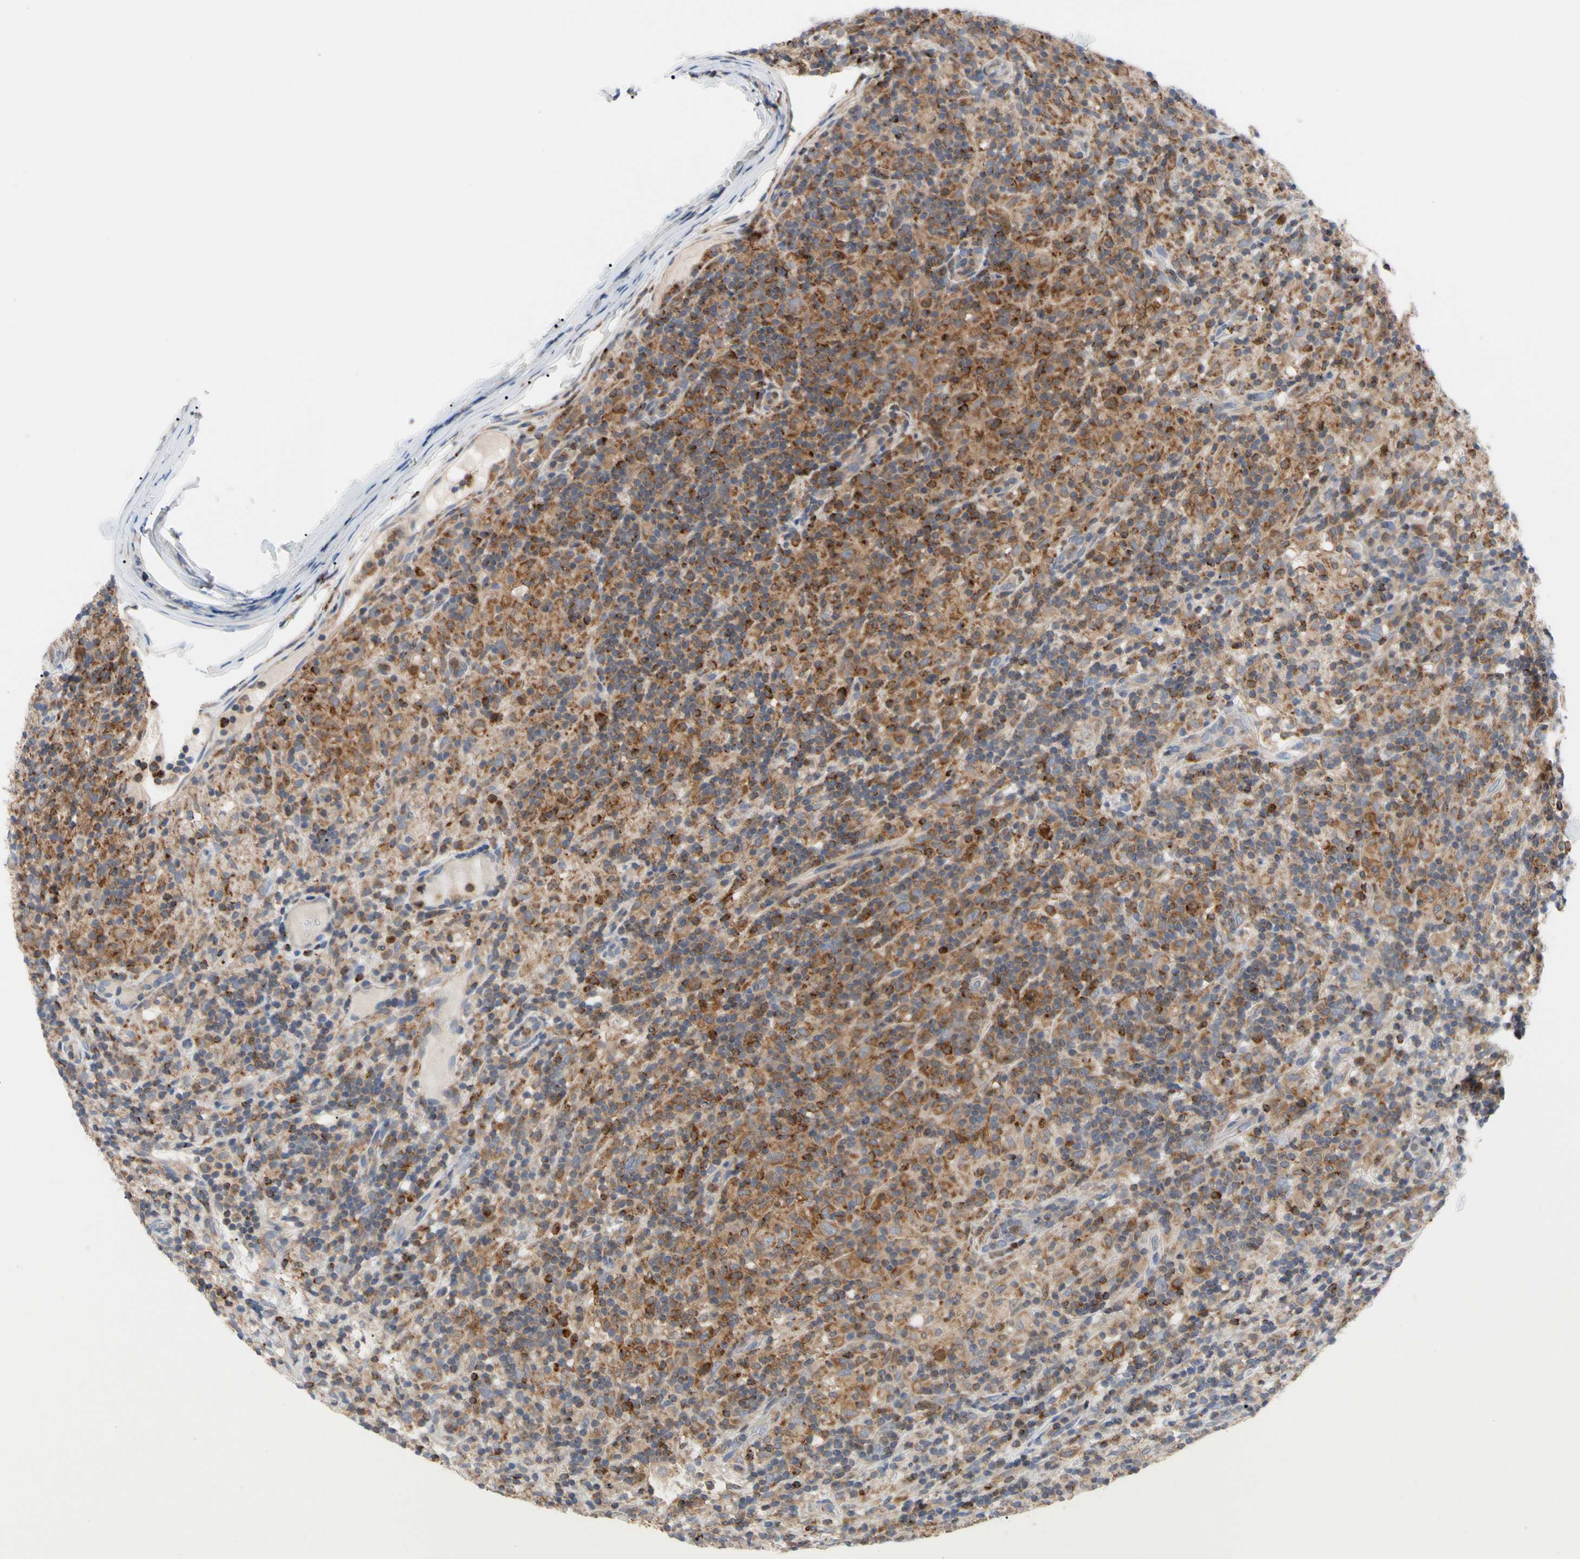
{"staining": {"intensity": "moderate", "quantity": "25%-75%", "location": "cytoplasmic/membranous"}, "tissue": "lymphoma", "cell_type": "Tumor cells", "image_type": "cancer", "snomed": [{"axis": "morphology", "description": "Hodgkin's disease, NOS"}, {"axis": "topography", "description": "Lymph node"}], "caption": "Lymphoma was stained to show a protein in brown. There is medium levels of moderate cytoplasmic/membranous positivity in about 25%-75% of tumor cells.", "gene": "MCL1", "patient": {"sex": "male", "age": 70}}